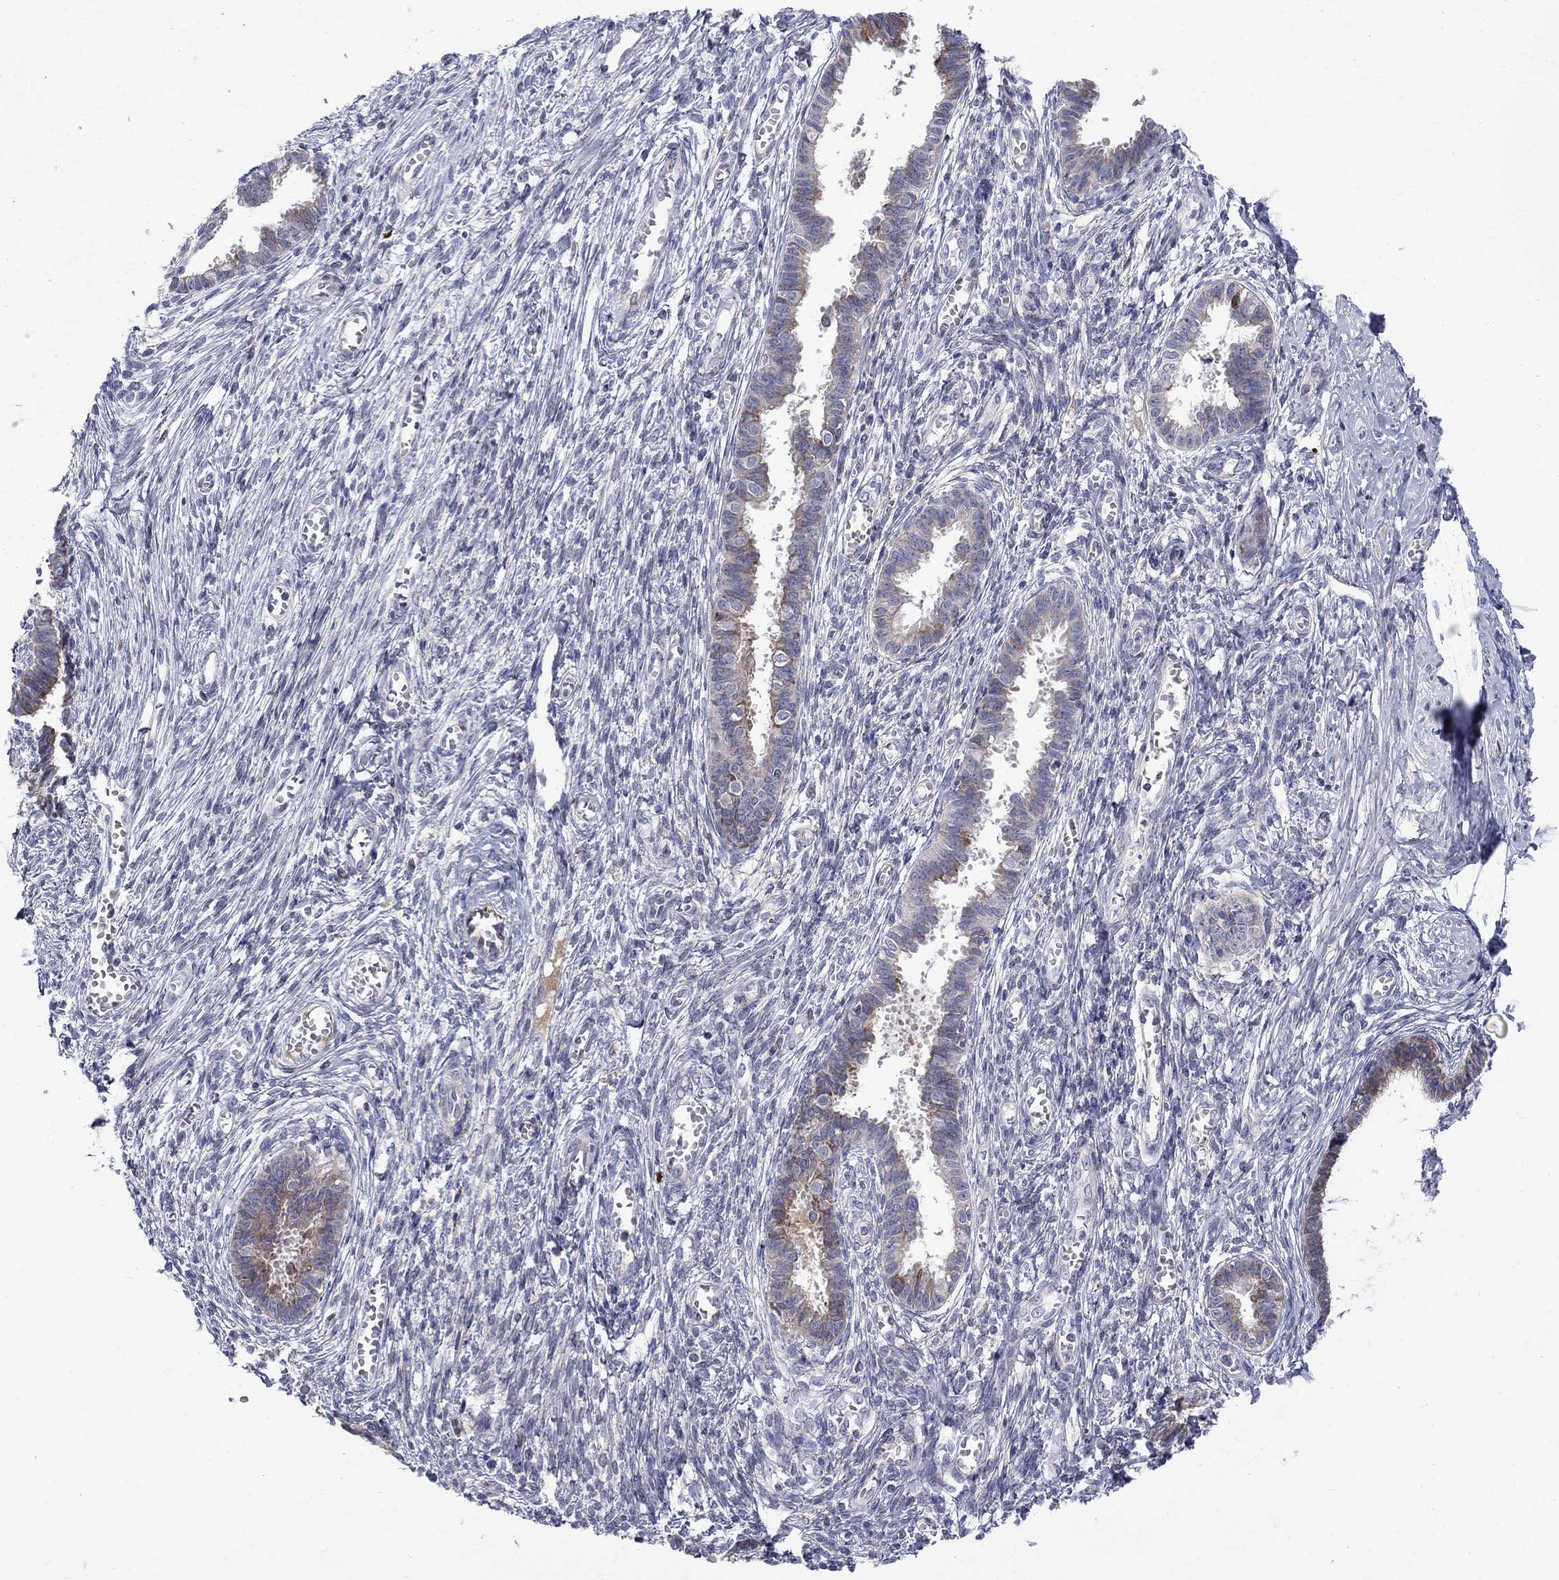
{"staining": {"intensity": "negative", "quantity": "none", "location": "none"}, "tissue": "endometrium", "cell_type": "Cells in endometrial stroma", "image_type": "normal", "snomed": [{"axis": "morphology", "description": "Normal tissue, NOS"}, {"axis": "topography", "description": "Cervix"}, {"axis": "topography", "description": "Endometrium"}], "caption": "DAB immunohistochemical staining of normal human endometrium reveals no significant positivity in cells in endometrial stroma. (IHC, brightfield microscopy, high magnification).", "gene": "ASNS", "patient": {"sex": "female", "age": 37}}